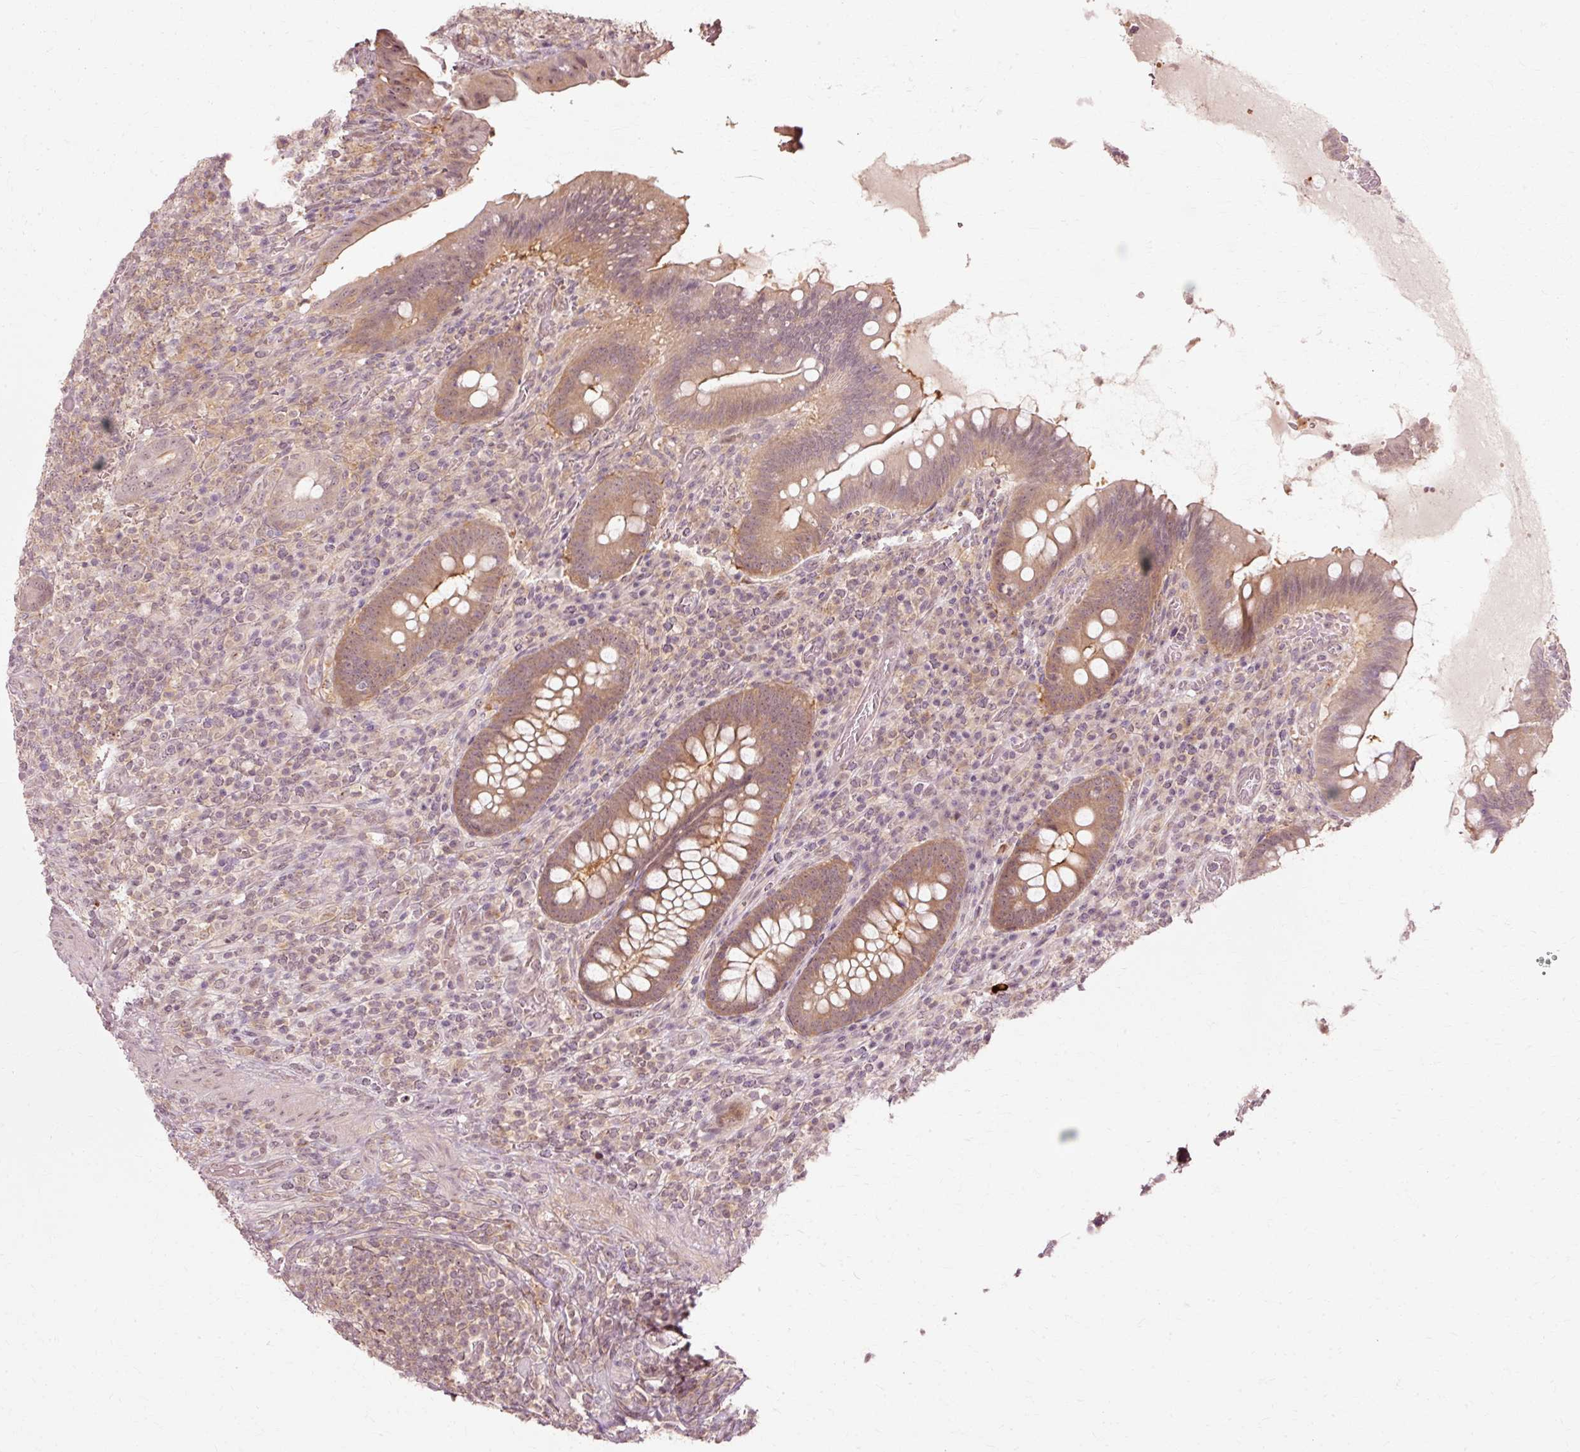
{"staining": {"intensity": "moderate", "quantity": ">75%", "location": "cytoplasmic/membranous"}, "tissue": "appendix", "cell_type": "Glandular cells", "image_type": "normal", "snomed": [{"axis": "morphology", "description": "Normal tissue, NOS"}, {"axis": "topography", "description": "Appendix"}], "caption": "Appendix stained with immunohistochemistry (IHC) demonstrates moderate cytoplasmic/membranous expression in about >75% of glandular cells. Using DAB (brown) and hematoxylin (blue) stains, captured at high magnification using brightfield microscopy.", "gene": "RGPD5", "patient": {"sex": "female", "age": 43}}